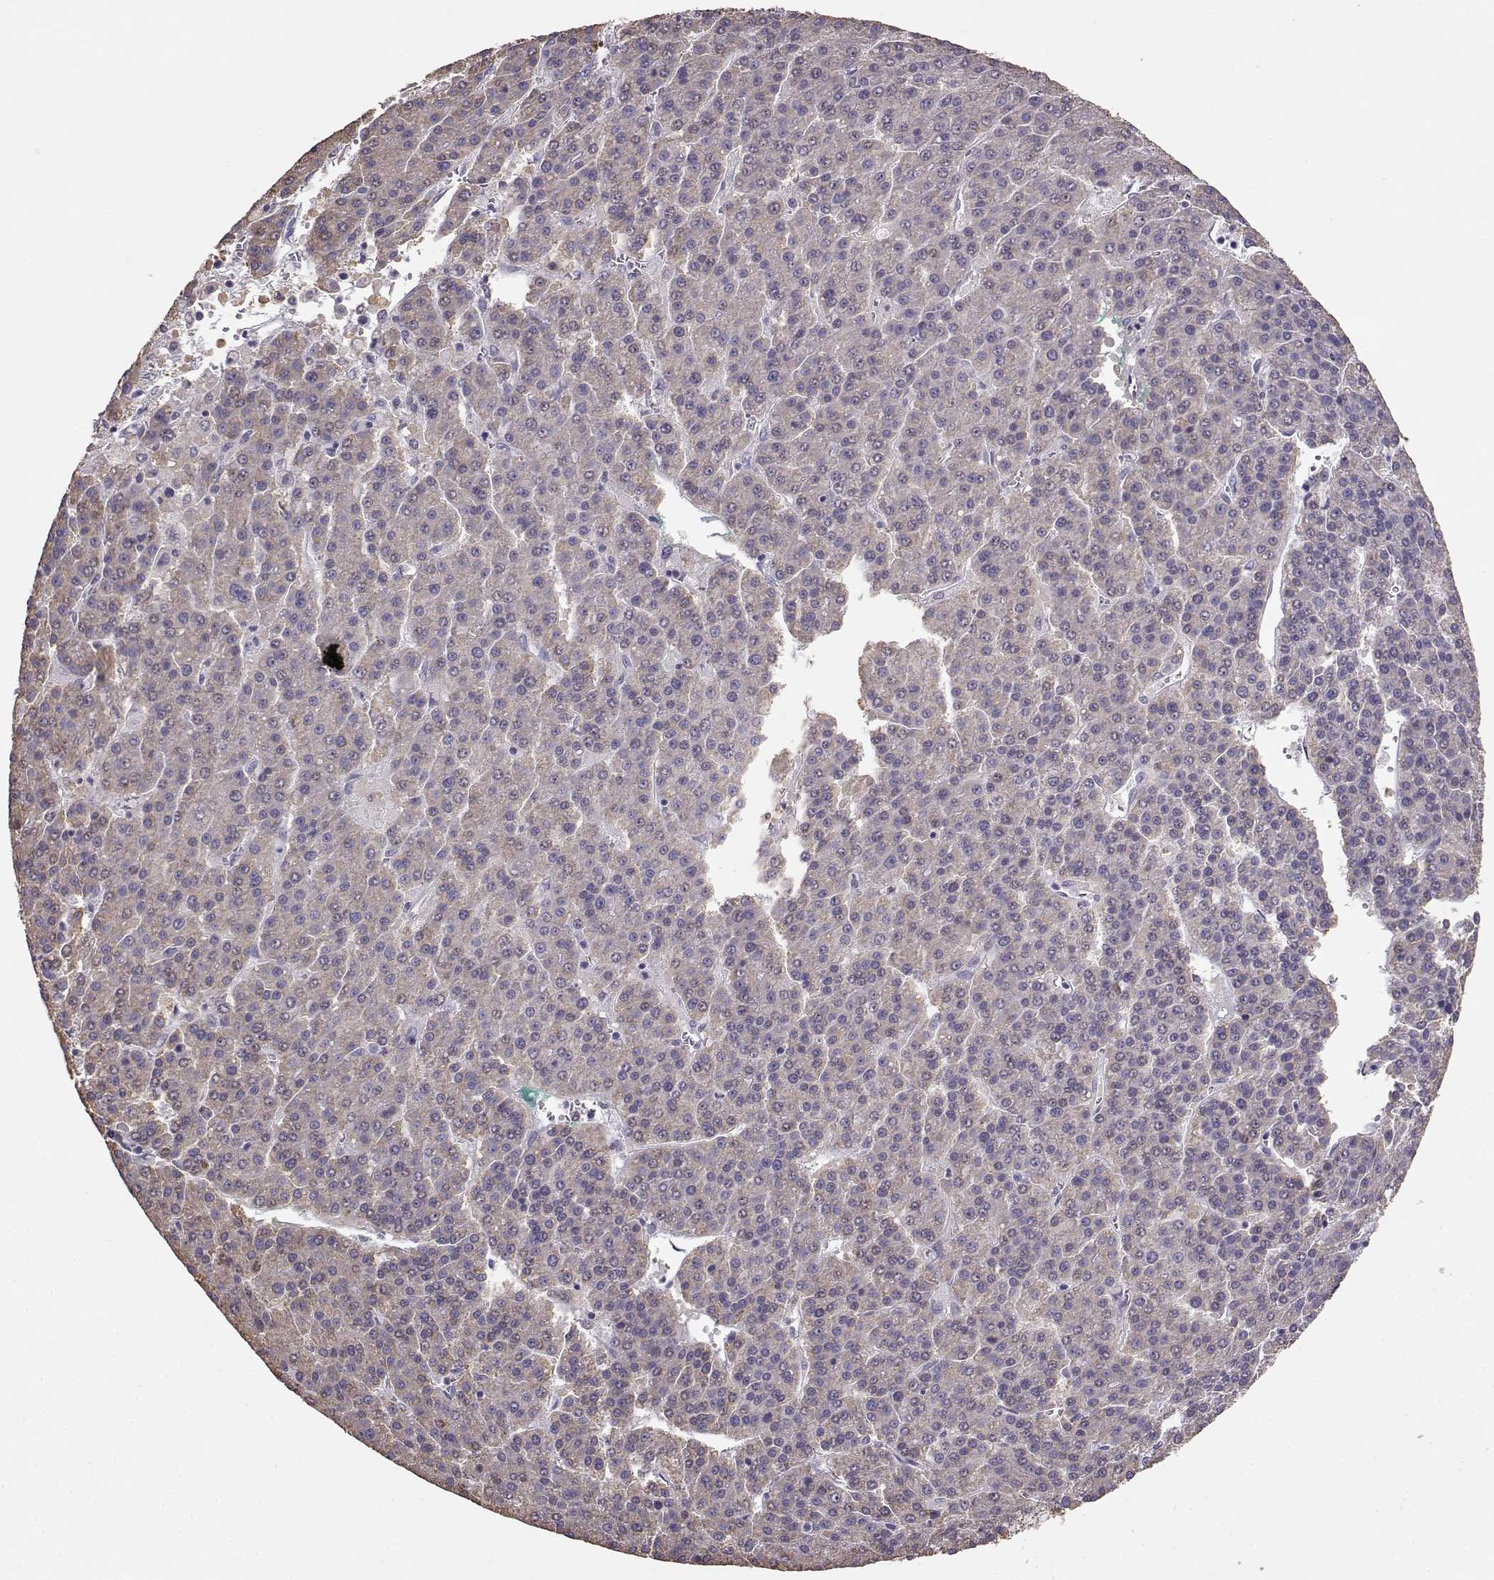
{"staining": {"intensity": "weak", "quantity": "<25%", "location": "cytoplasmic/membranous"}, "tissue": "liver cancer", "cell_type": "Tumor cells", "image_type": "cancer", "snomed": [{"axis": "morphology", "description": "Carcinoma, Hepatocellular, NOS"}, {"axis": "topography", "description": "Liver"}], "caption": "IHC image of neoplastic tissue: human liver hepatocellular carcinoma stained with DAB reveals no significant protein staining in tumor cells.", "gene": "GABRG3", "patient": {"sex": "female", "age": 58}}